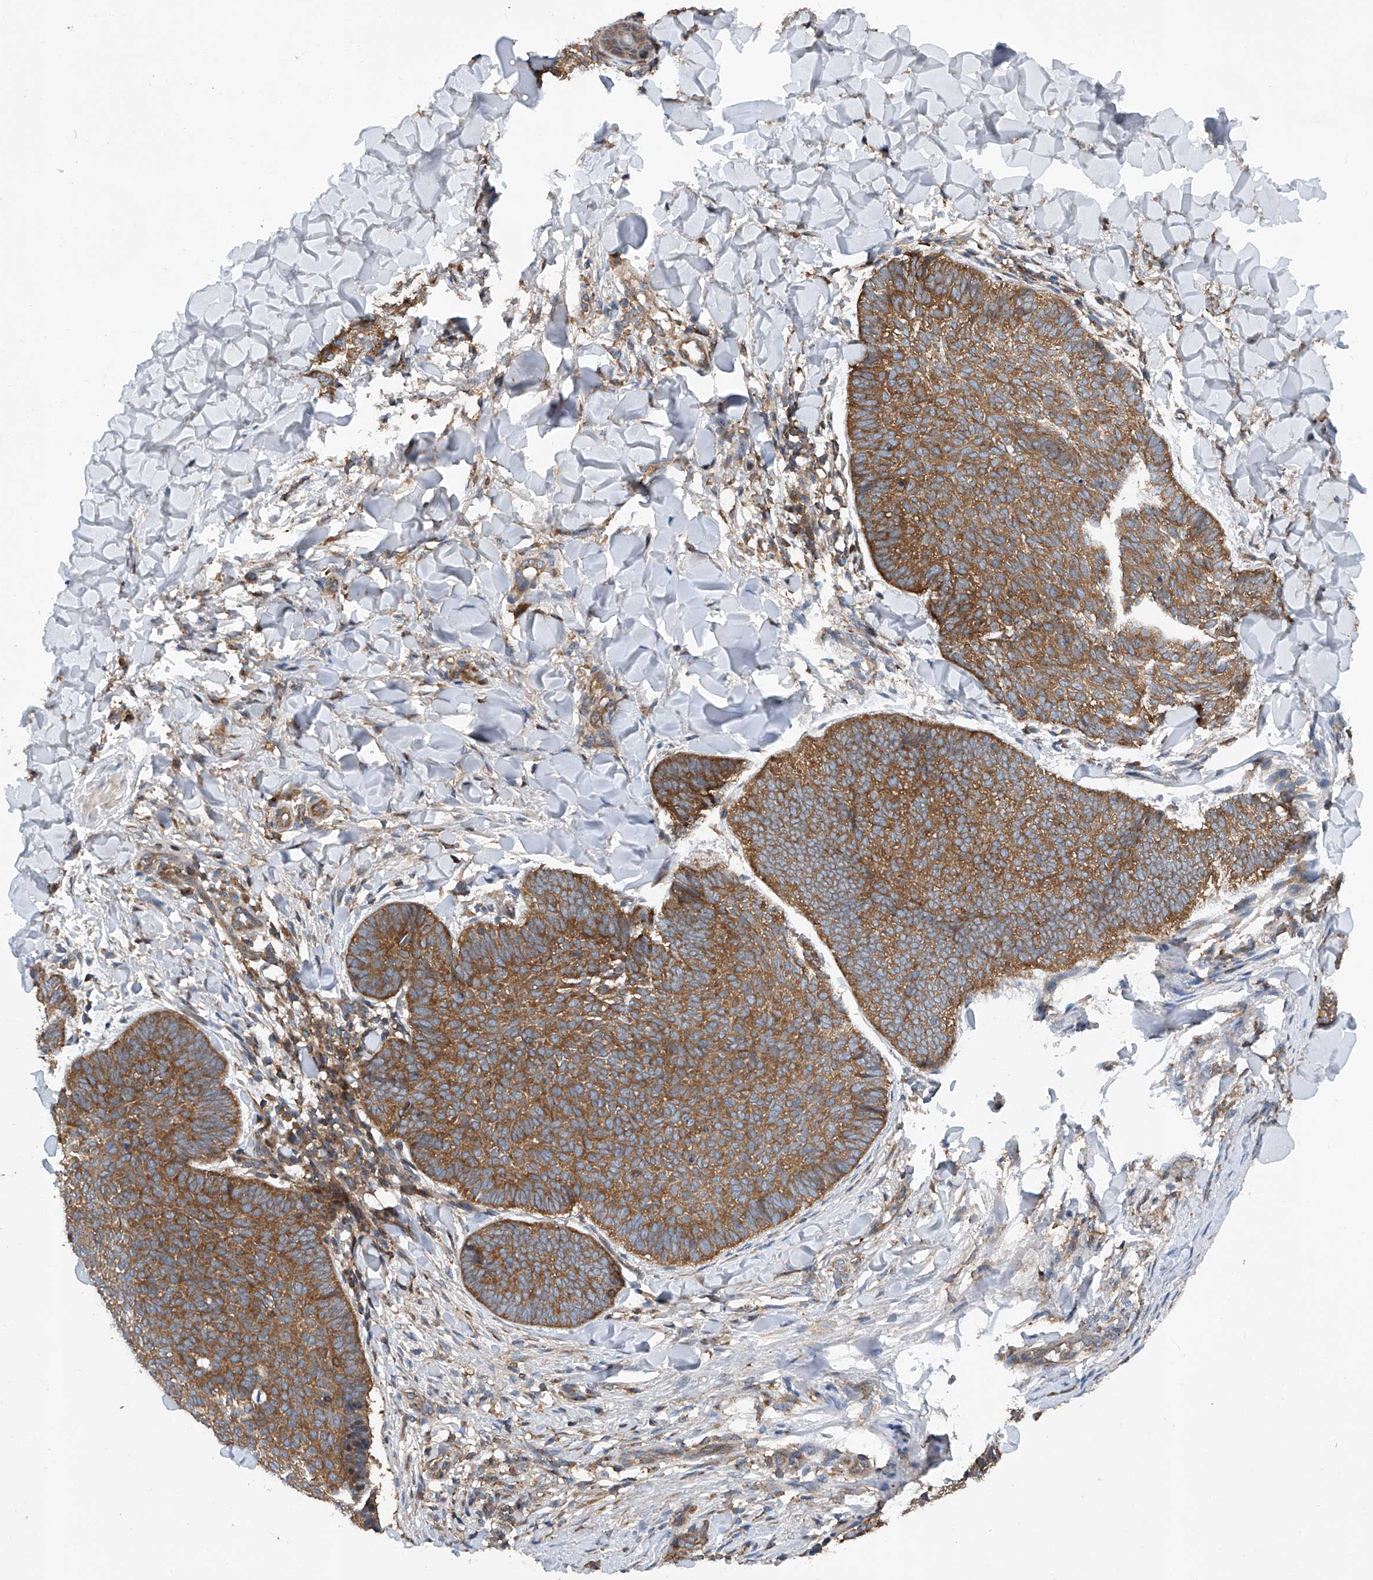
{"staining": {"intensity": "strong", "quantity": ">75%", "location": "cytoplasmic/membranous"}, "tissue": "skin cancer", "cell_type": "Tumor cells", "image_type": "cancer", "snomed": [{"axis": "morphology", "description": "Normal tissue, NOS"}, {"axis": "morphology", "description": "Basal cell carcinoma"}, {"axis": "topography", "description": "Skin"}], "caption": "Immunohistochemistry (IHC) (DAB (3,3'-diaminobenzidine)) staining of skin cancer reveals strong cytoplasmic/membranous protein expression in approximately >75% of tumor cells. Using DAB (brown) and hematoxylin (blue) stains, captured at high magnification using brightfield microscopy.", "gene": "SMAP1", "patient": {"sex": "male", "age": 50}}